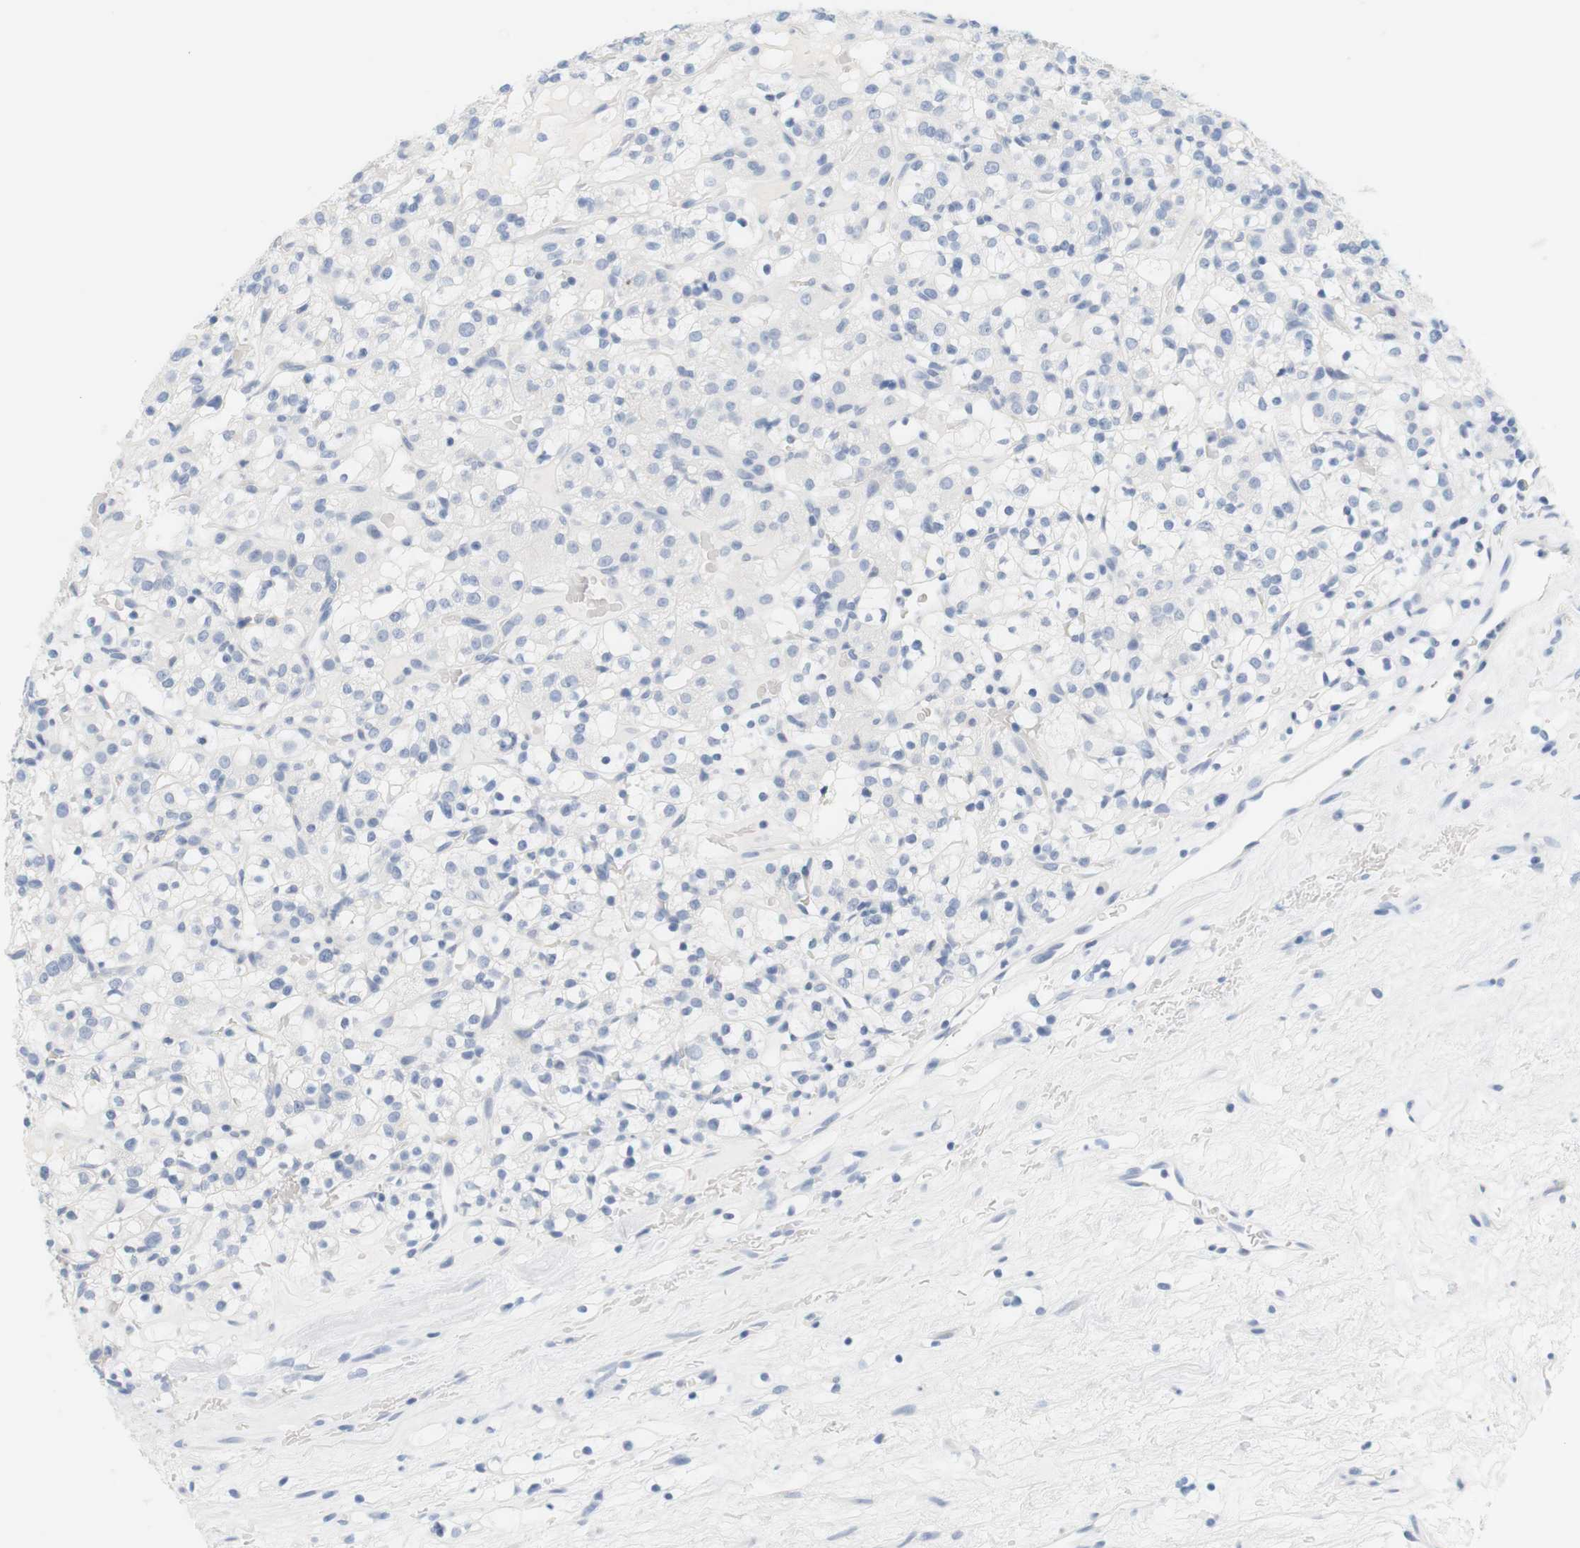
{"staining": {"intensity": "negative", "quantity": "none", "location": "none"}, "tissue": "renal cancer", "cell_type": "Tumor cells", "image_type": "cancer", "snomed": [{"axis": "morphology", "description": "Normal tissue, NOS"}, {"axis": "morphology", "description": "Adenocarcinoma, NOS"}, {"axis": "topography", "description": "Kidney"}], "caption": "Image shows no protein expression in tumor cells of adenocarcinoma (renal) tissue.", "gene": "OPRM1", "patient": {"sex": "female", "age": 72}}